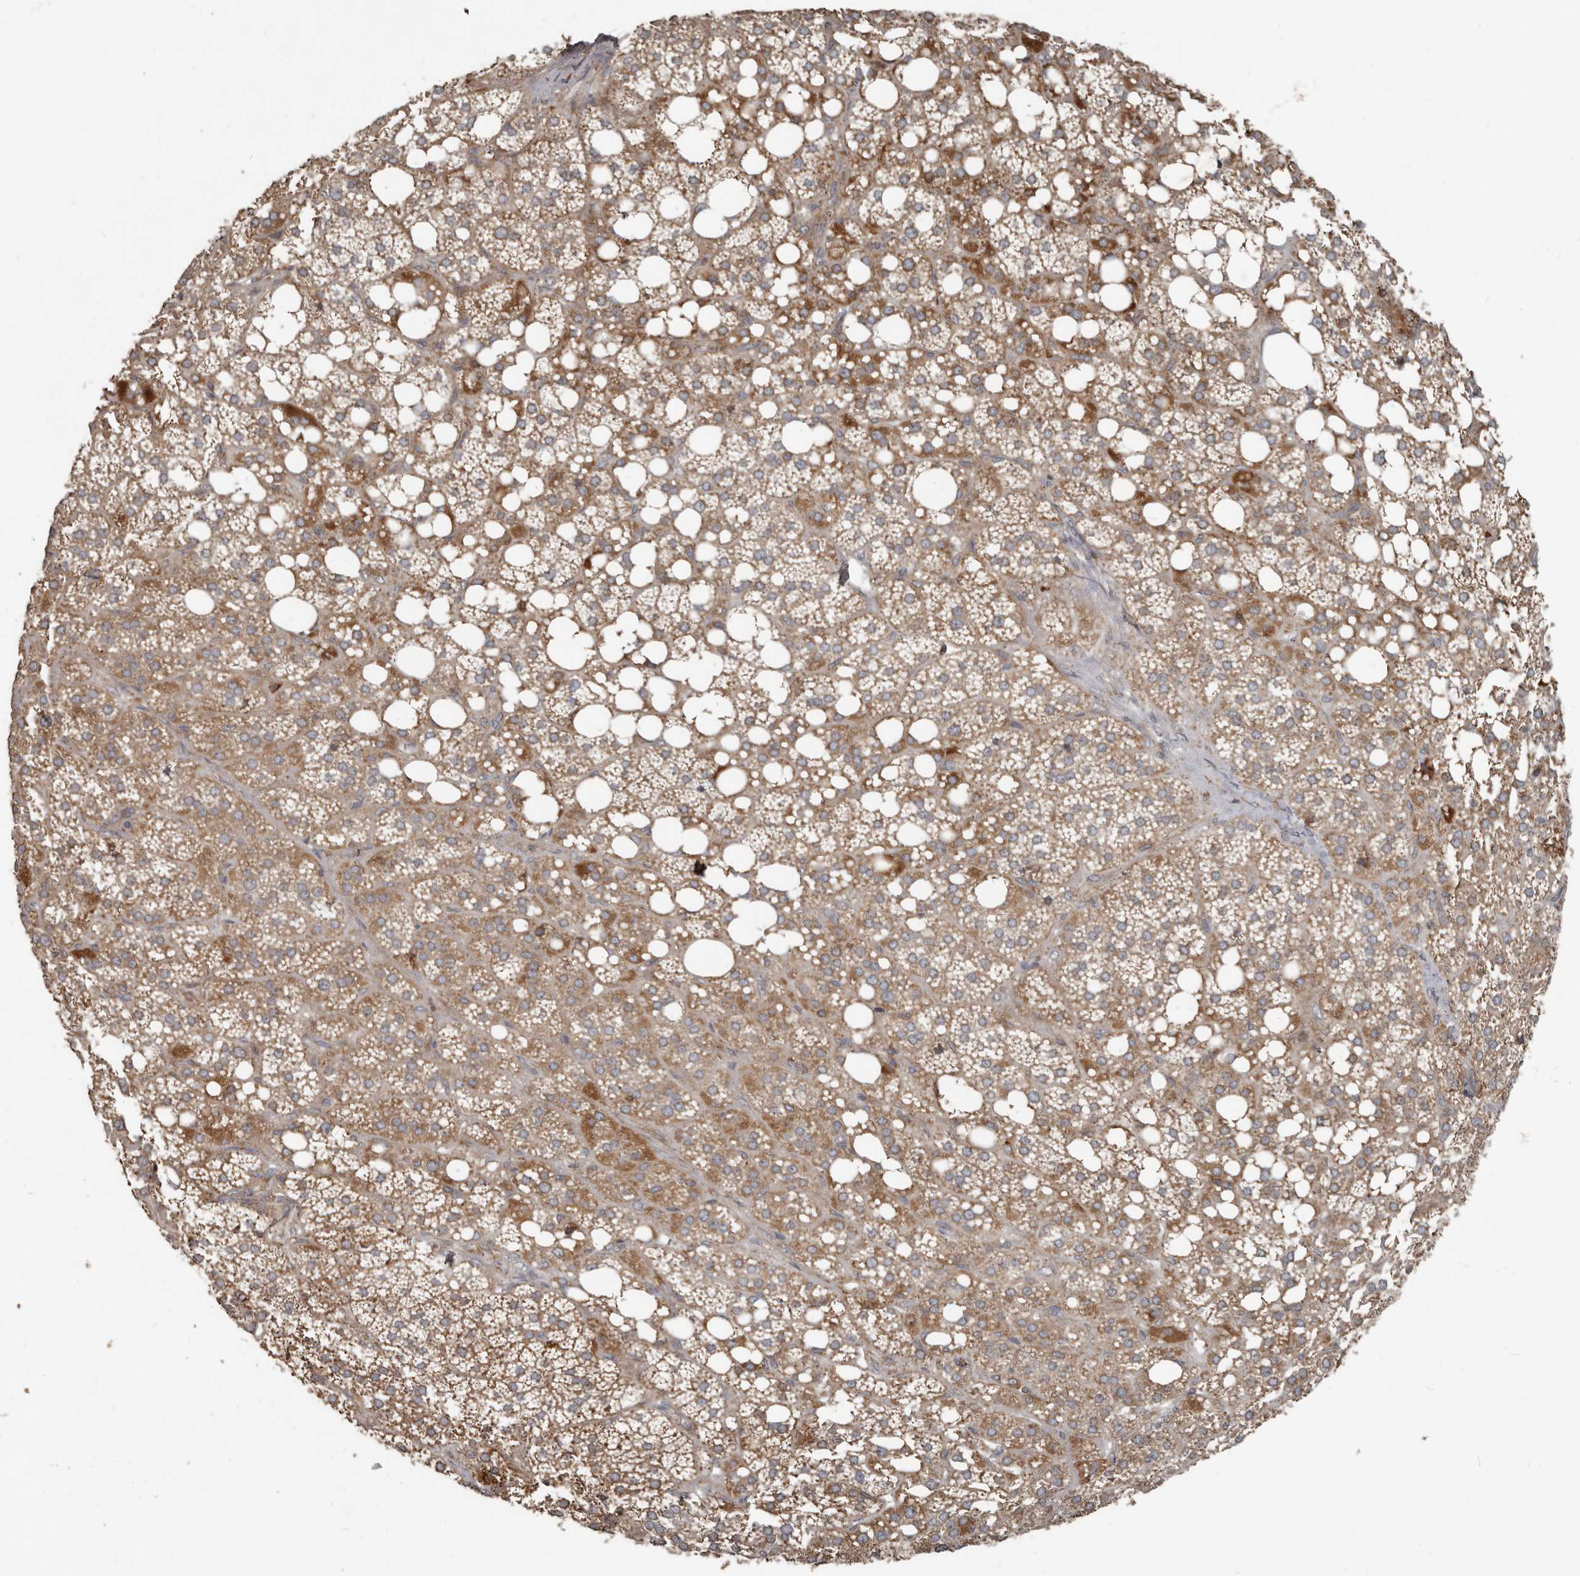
{"staining": {"intensity": "moderate", "quantity": ">75%", "location": "cytoplasmic/membranous"}, "tissue": "adrenal gland", "cell_type": "Glandular cells", "image_type": "normal", "snomed": [{"axis": "morphology", "description": "Normal tissue, NOS"}, {"axis": "topography", "description": "Adrenal gland"}], "caption": "DAB immunohistochemical staining of unremarkable human adrenal gland exhibits moderate cytoplasmic/membranous protein staining in about >75% of glandular cells.", "gene": "FBXO31", "patient": {"sex": "female", "age": 59}}